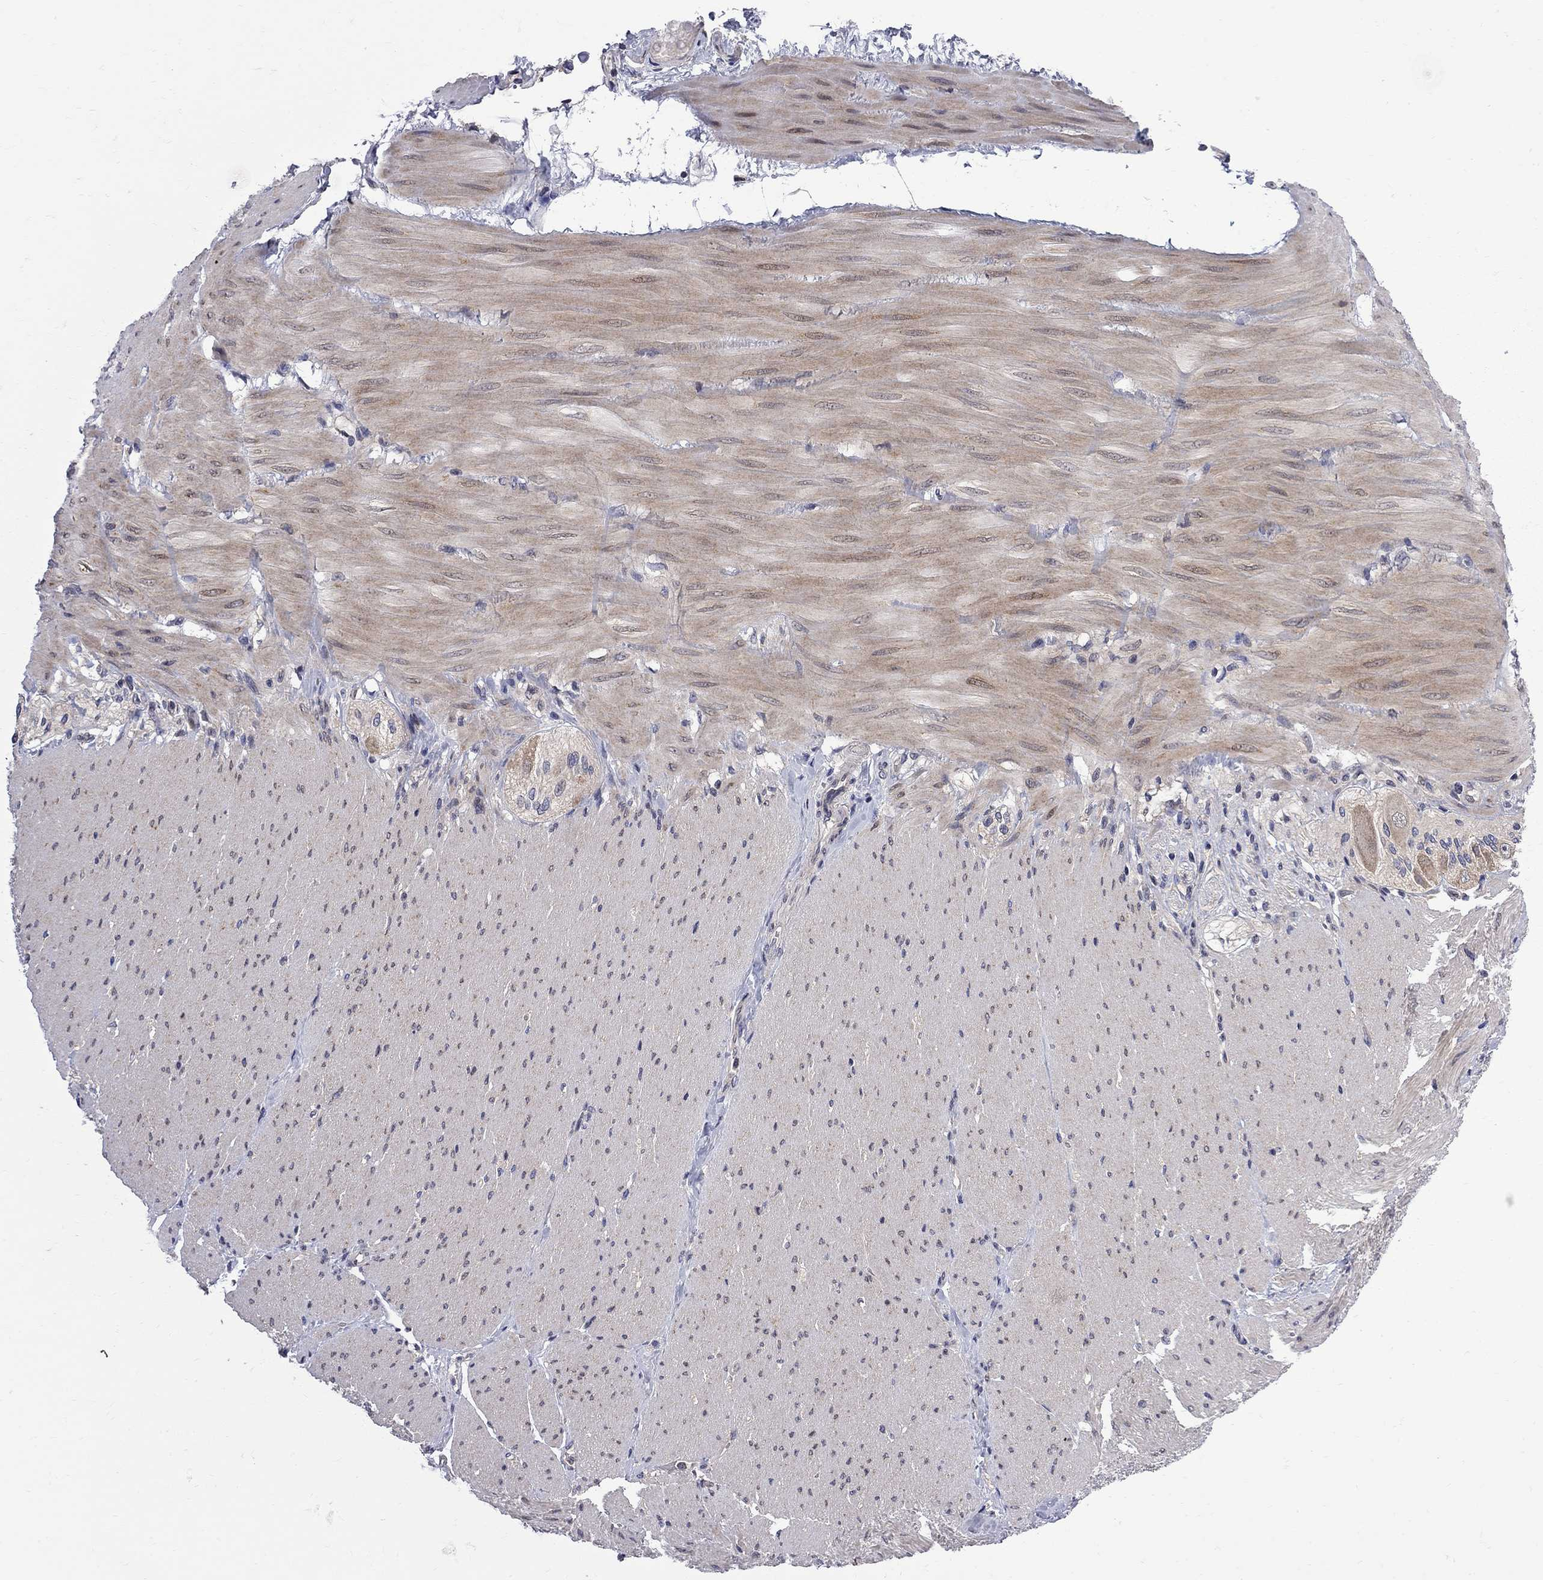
{"staining": {"intensity": "negative", "quantity": "none", "location": "none"}, "tissue": "adipose tissue", "cell_type": "Adipocytes", "image_type": "normal", "snomed": [{"axis": "morphology", "description": "Normal tissue, NOS"}, {"axis": "topography", "description": "Smooth muscle"}, {"axis": "topography", "description": "Duodenum"}, {"axis": "topography", "description": "Peripheral nerve tissue"}], "caption": "This is an immunohistochemistry (IHC) photomicrograph of benign human adipose tissue. There is no positivity in adipocytes.", "gene": "CNOT11", "patient": {"sex": "female", "age": 61}}